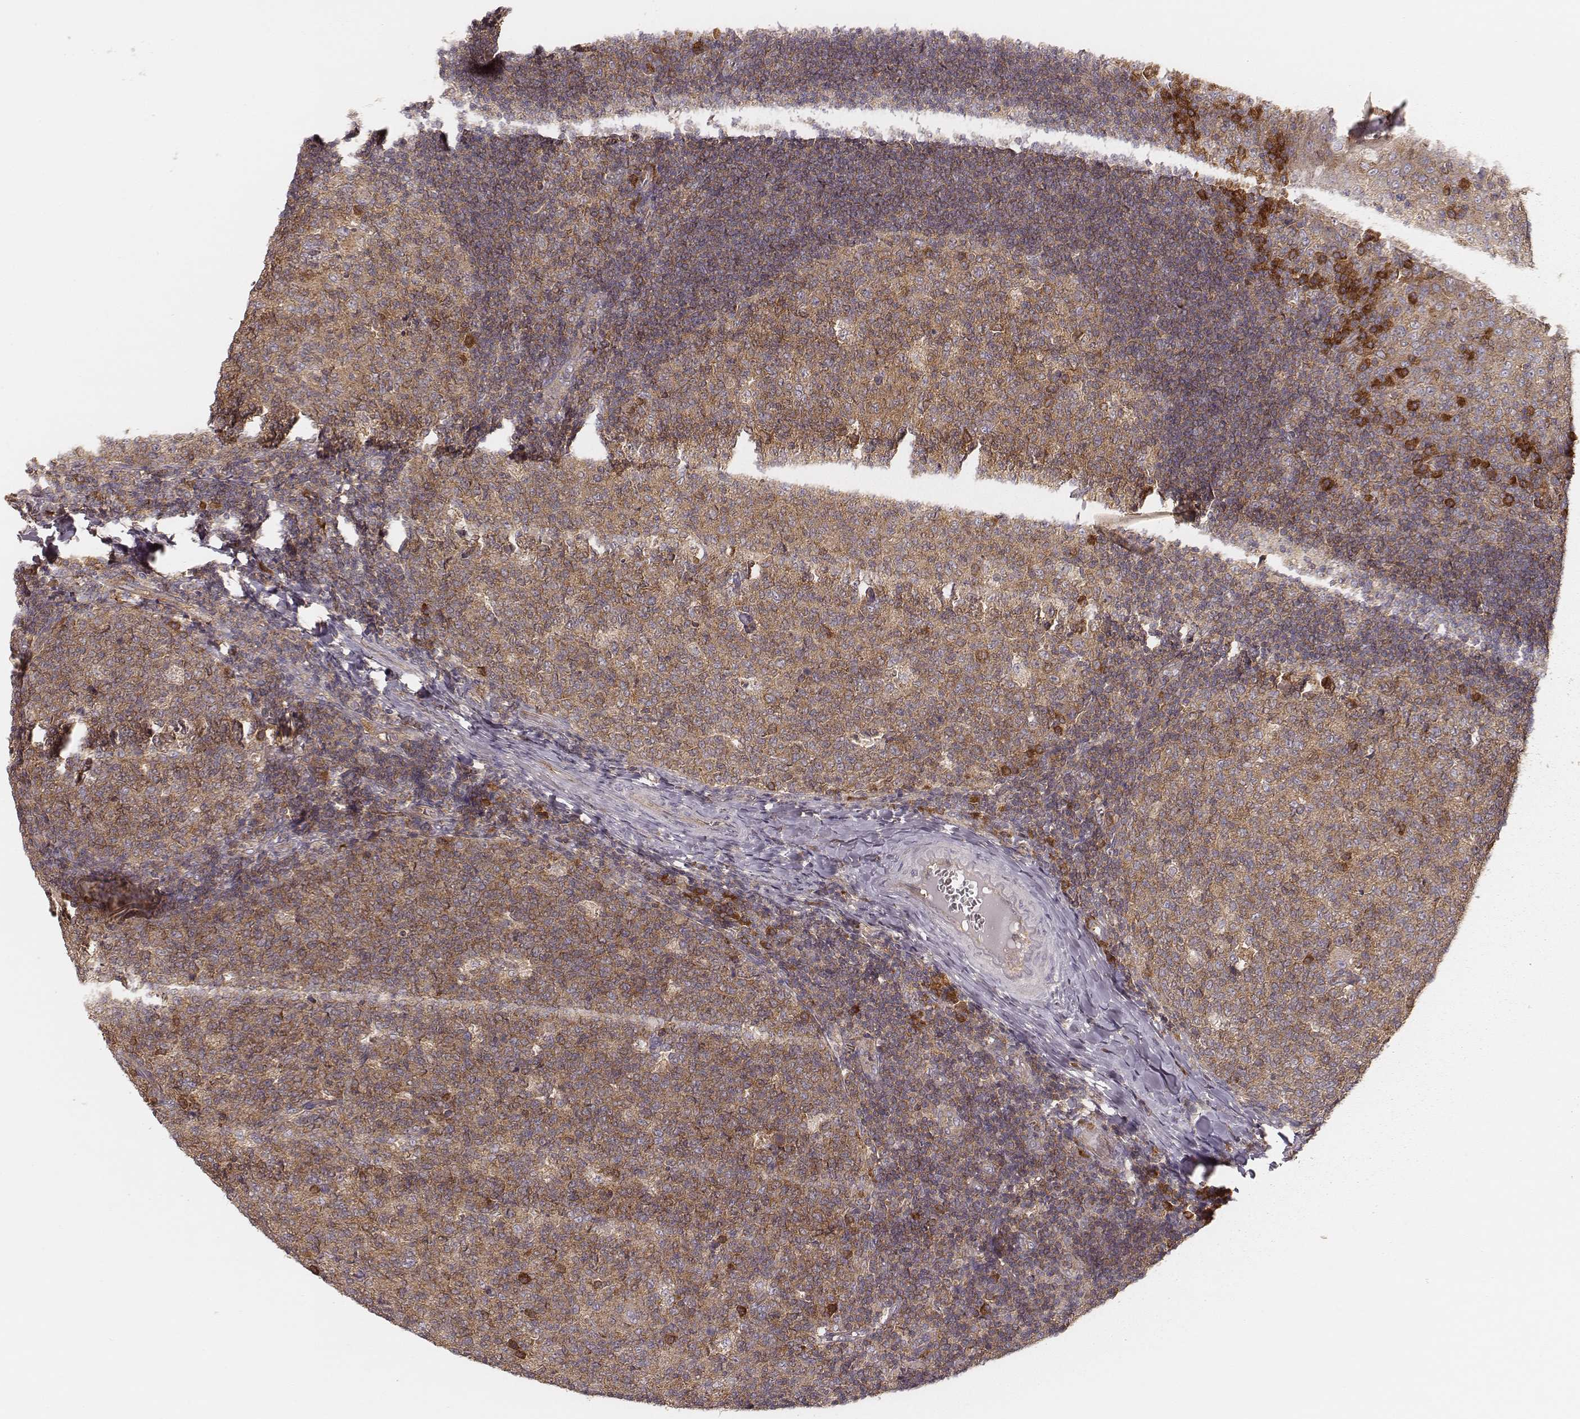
{"staining": {"intensity": "moderate", "quantity": ">75%", "location": "cytoplasmic/membranous"}, "tissue": "tonsil", "cell_type": "Germinal center cells", "image_type": "normal", "snomed": [{"axis": "morphology", "description": "Normal tissue, NOS"}, {"axis": "topography", "description": "Tonsil"}], "caption": "Immunohistochemical staining of normal human tonsil reveals medium levels of moderate cytoplasmic/membranous expression in approximately >75% of germinal center cells.", "gene": "CARS1", "patient": {"sex": "female", "age": 13}}